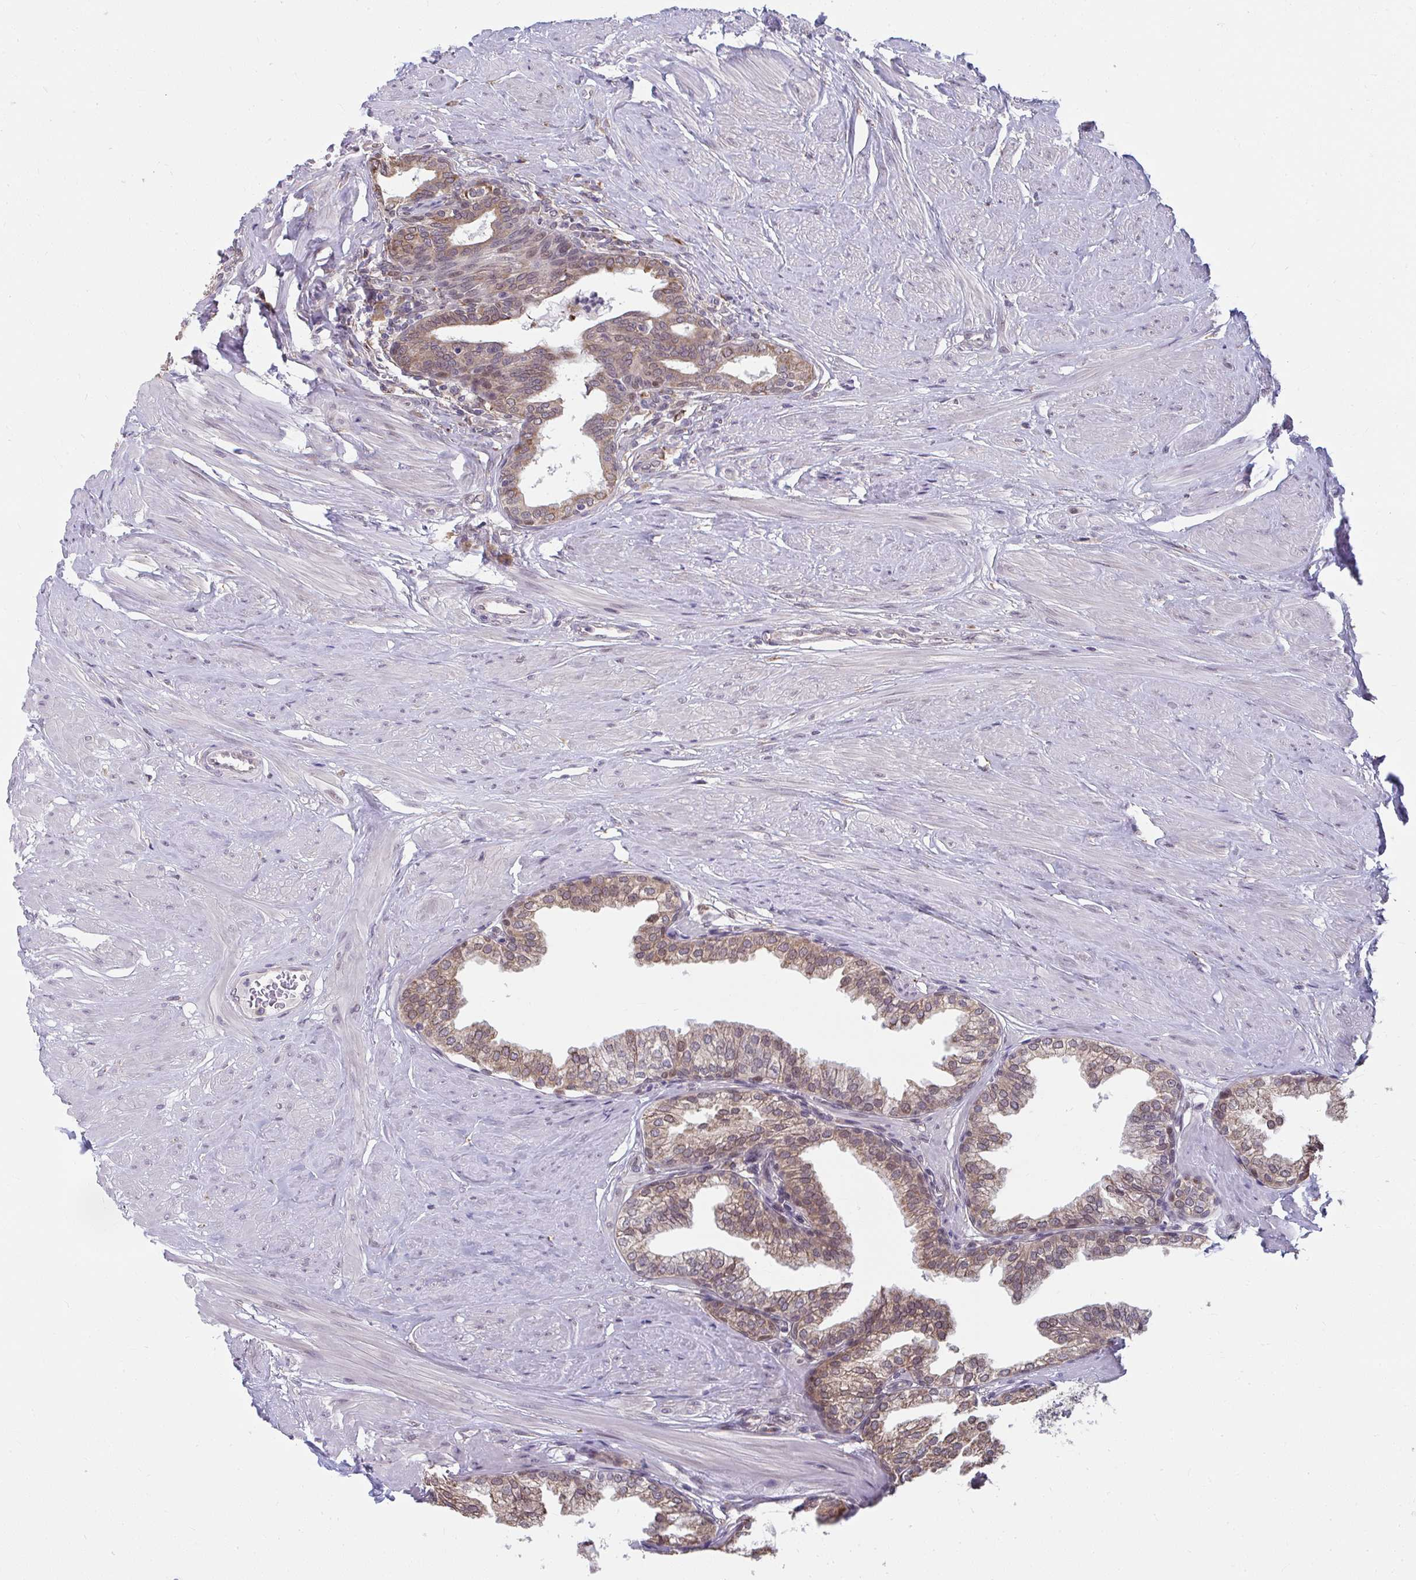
{"staining": {"intensity": "moderate", "quantity": "25%-75%", "location": "cytoplasmic/membranous,nuclear"}, "tissue": "prostate", "cell_type": "Glandular cells", "image_type": "normal", "snomed": [{"axis": "morphology", "description": "Normal tissue, NOS"}, {"axis": "topography", "description": "Prostate"}, {"axis": "topography", "description": "Peripheral nerve tissue"}], "caption": "IHC of normal human prostate shows medium levels of moderate cytoplasmic/membranous,nuclear staining in about 25%-75% of glandular cells. The staining was performed using DAB (3,3'-diaminobenzidine) to visualize the protein expression in brown, while the nuclei were stained in blue with hematoxylin (Magnification: 20x).", "gene": "NMNAT1", "patient": {"sex": "male", "age": 55}}